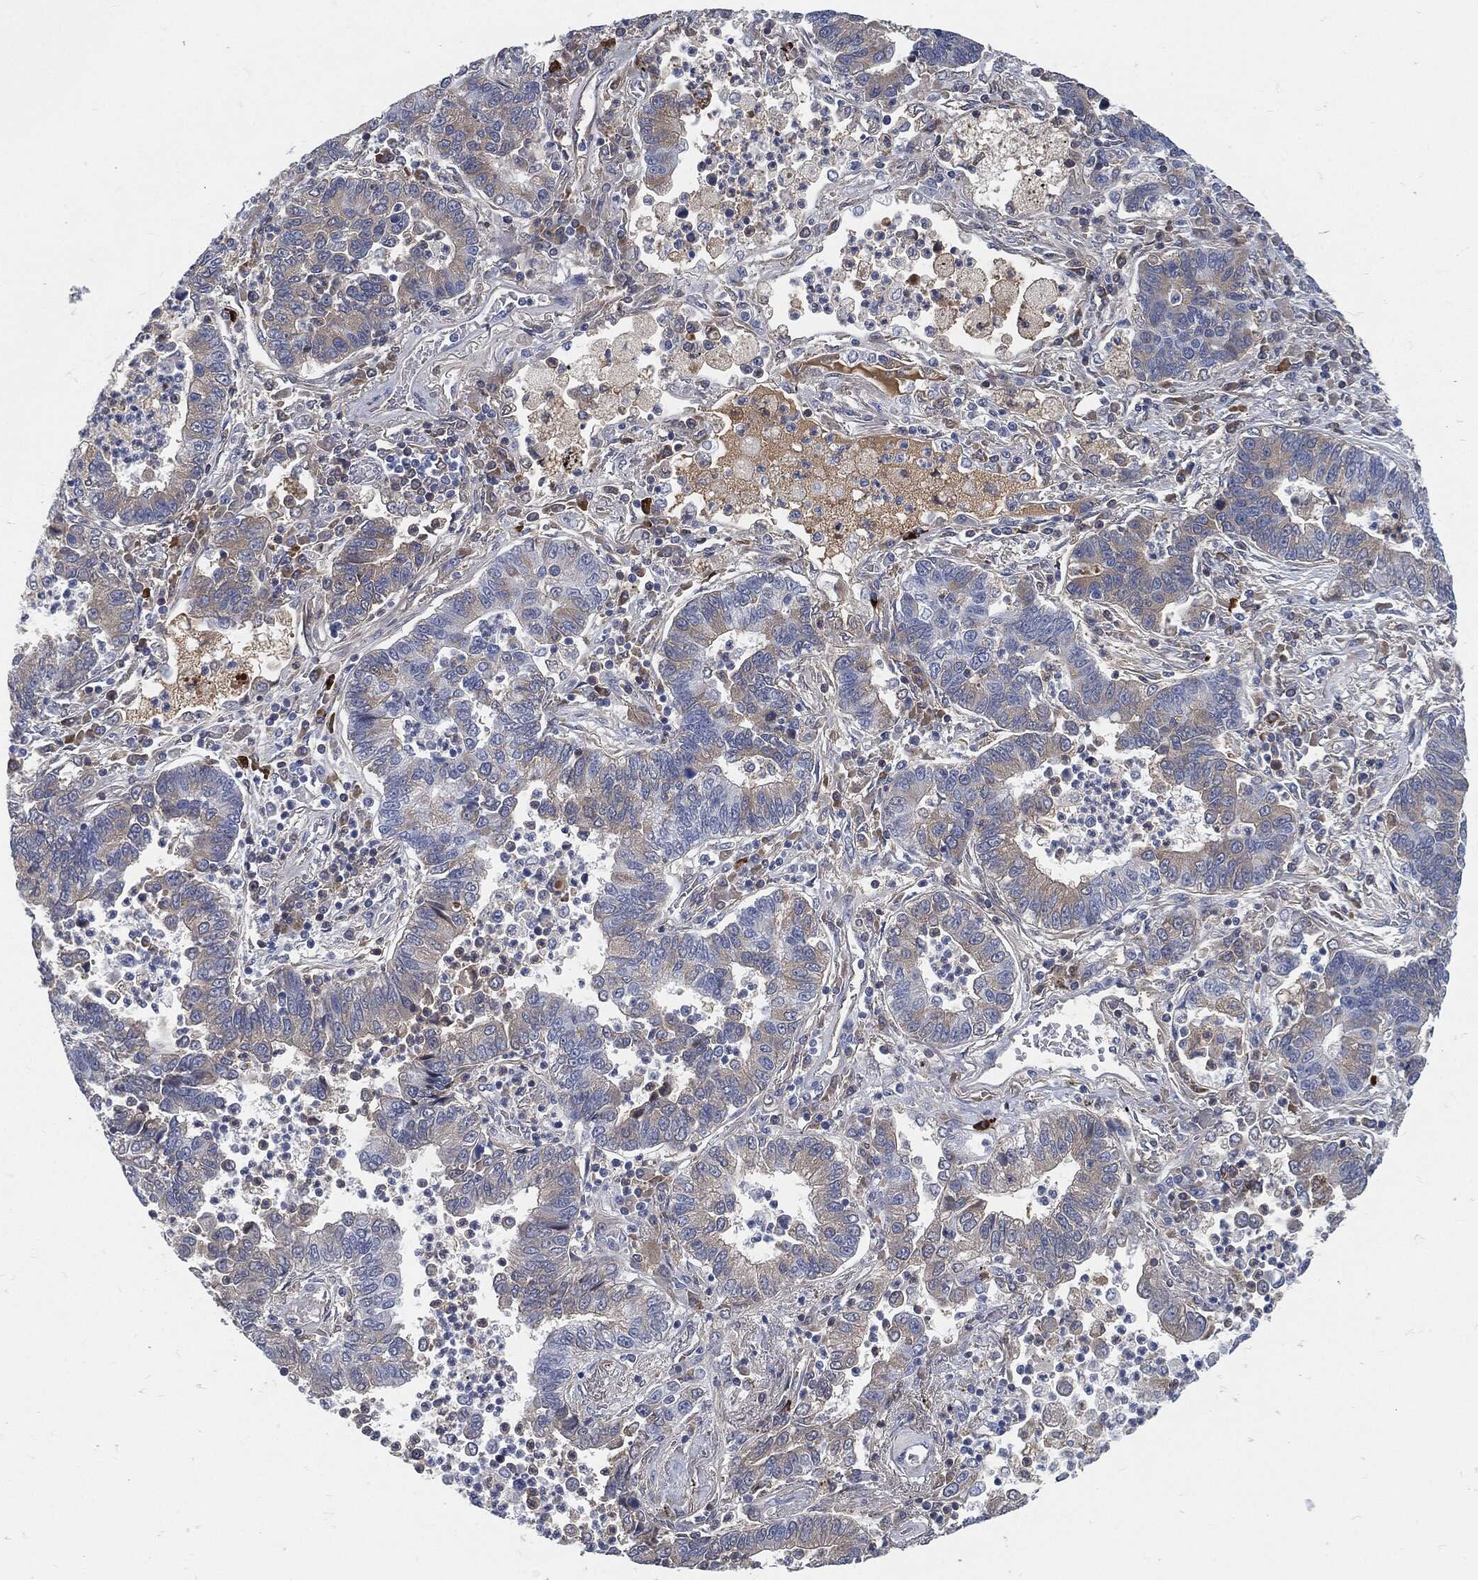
{"staining": {"intensity": "weak", "quantity": "<25%", "location": "cytoplasmic/membranous"}, "tissue": "lung cancer", "cell_type": "Tumor cells", "image_type": "cancer", "snomed": [{"axis": "morphology", "description": "Adenocarcinoma, NOS"}, {"axis": "topography", "description": "Lung"}], "caption": "IHC micrograph of lung cancer stained for a protein (brown), which exhibits no positivity in tumor cells. The staining is performed using DAB brown chromogen with nuclei counter-stained in using hematoxylin.", "gene": "MST1", "patient": {"sex": "female", "age": 57}}